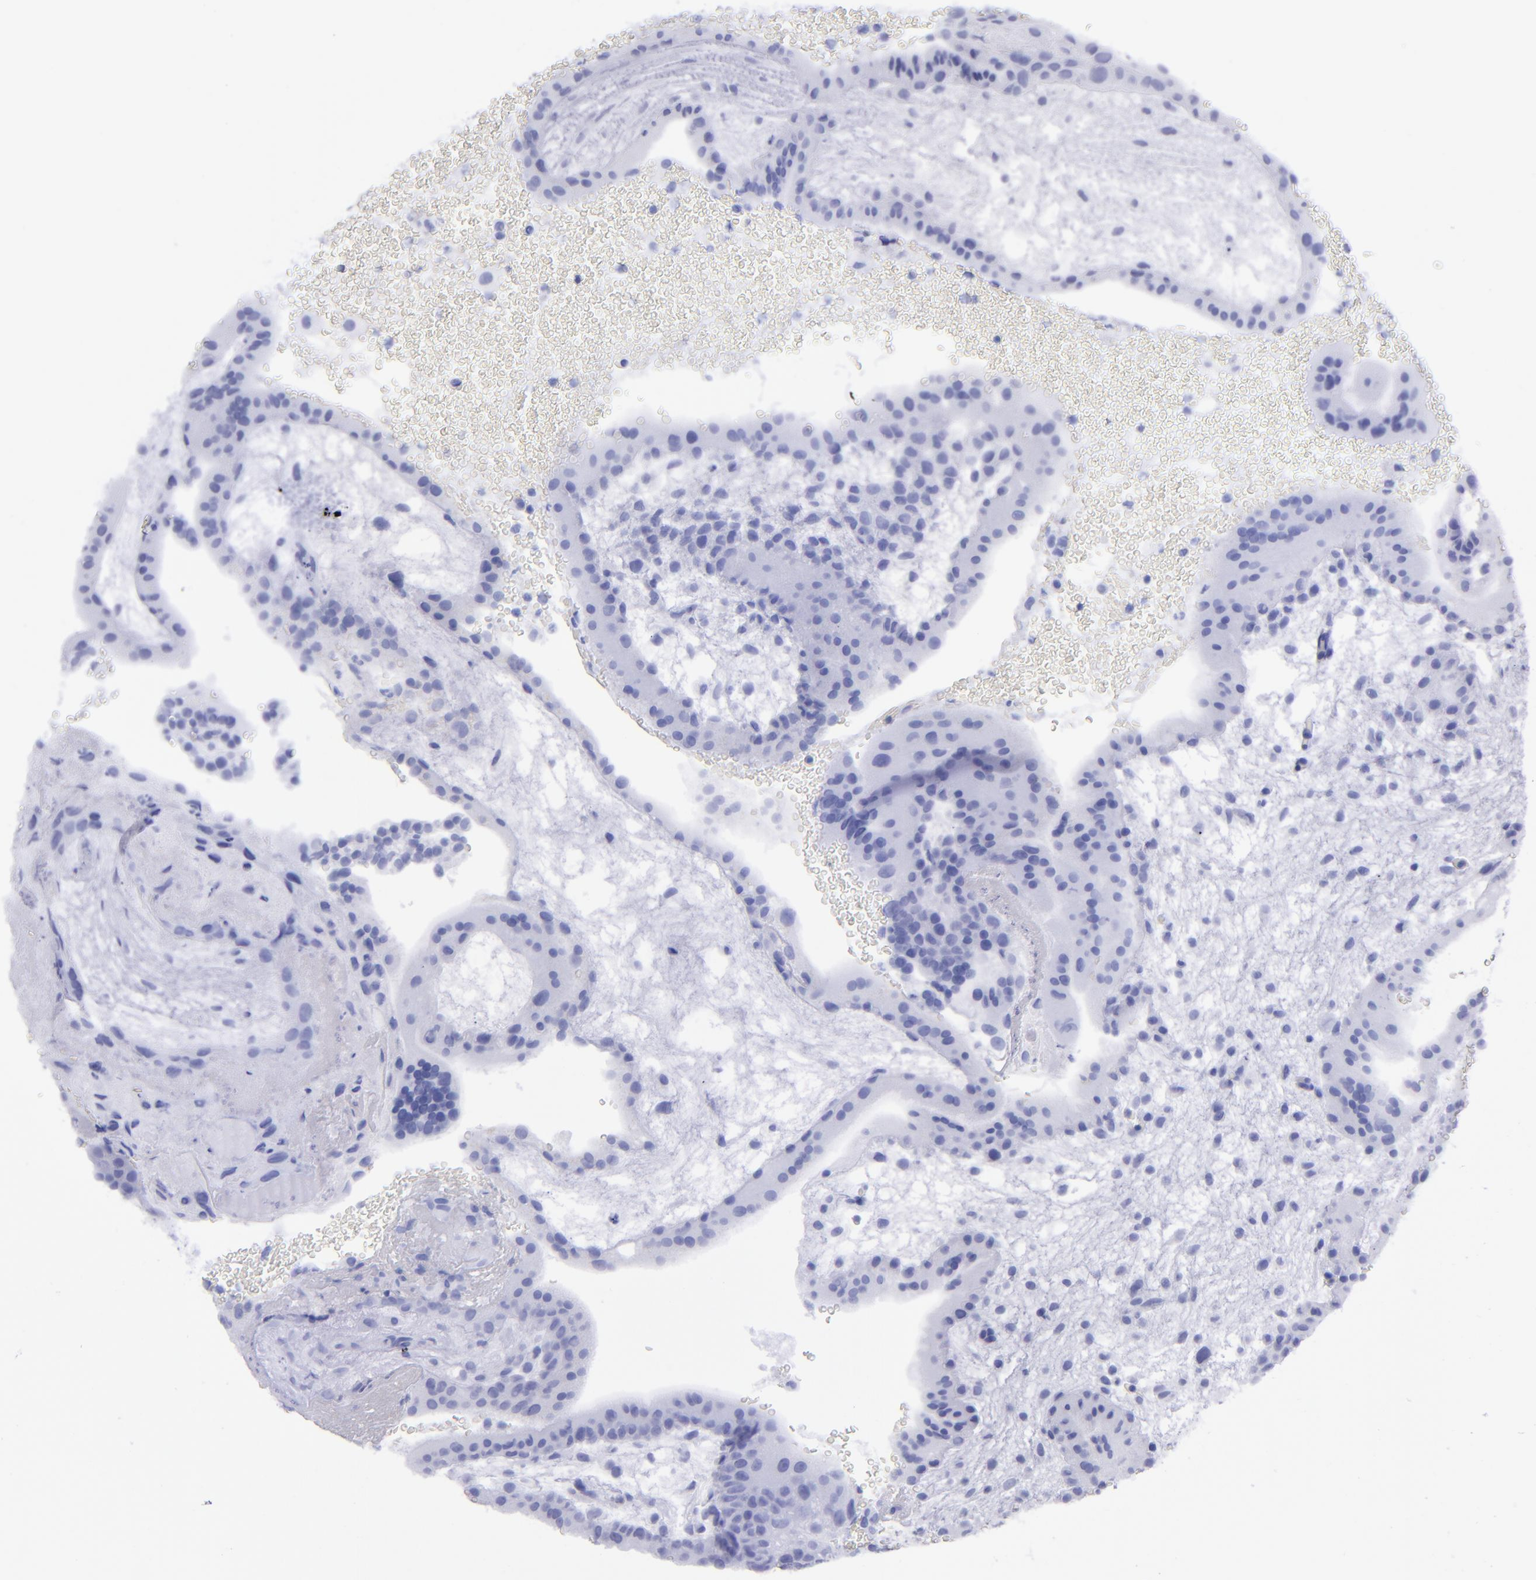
{"staining": {"intensity": "negative", "quantity": "none", "location": "none"}, "tissue": "placenta", "cell_type": "Decidual cells", "image_type": "normal", "snomed": [{"axis": "morphology", "description": "Normal tissue, NOS"}, {"axis": "topography", "description": "Placenta"}], "caption": "This histopathology image is of benign placenta stained with immunohistochemistry (IHC) to label a protein in brown with the nuclei are counter-stained blue. There is no staining in decidual cells.", "gene": "EFCAB13", "patient": {"sex": "female", "age": 19}}